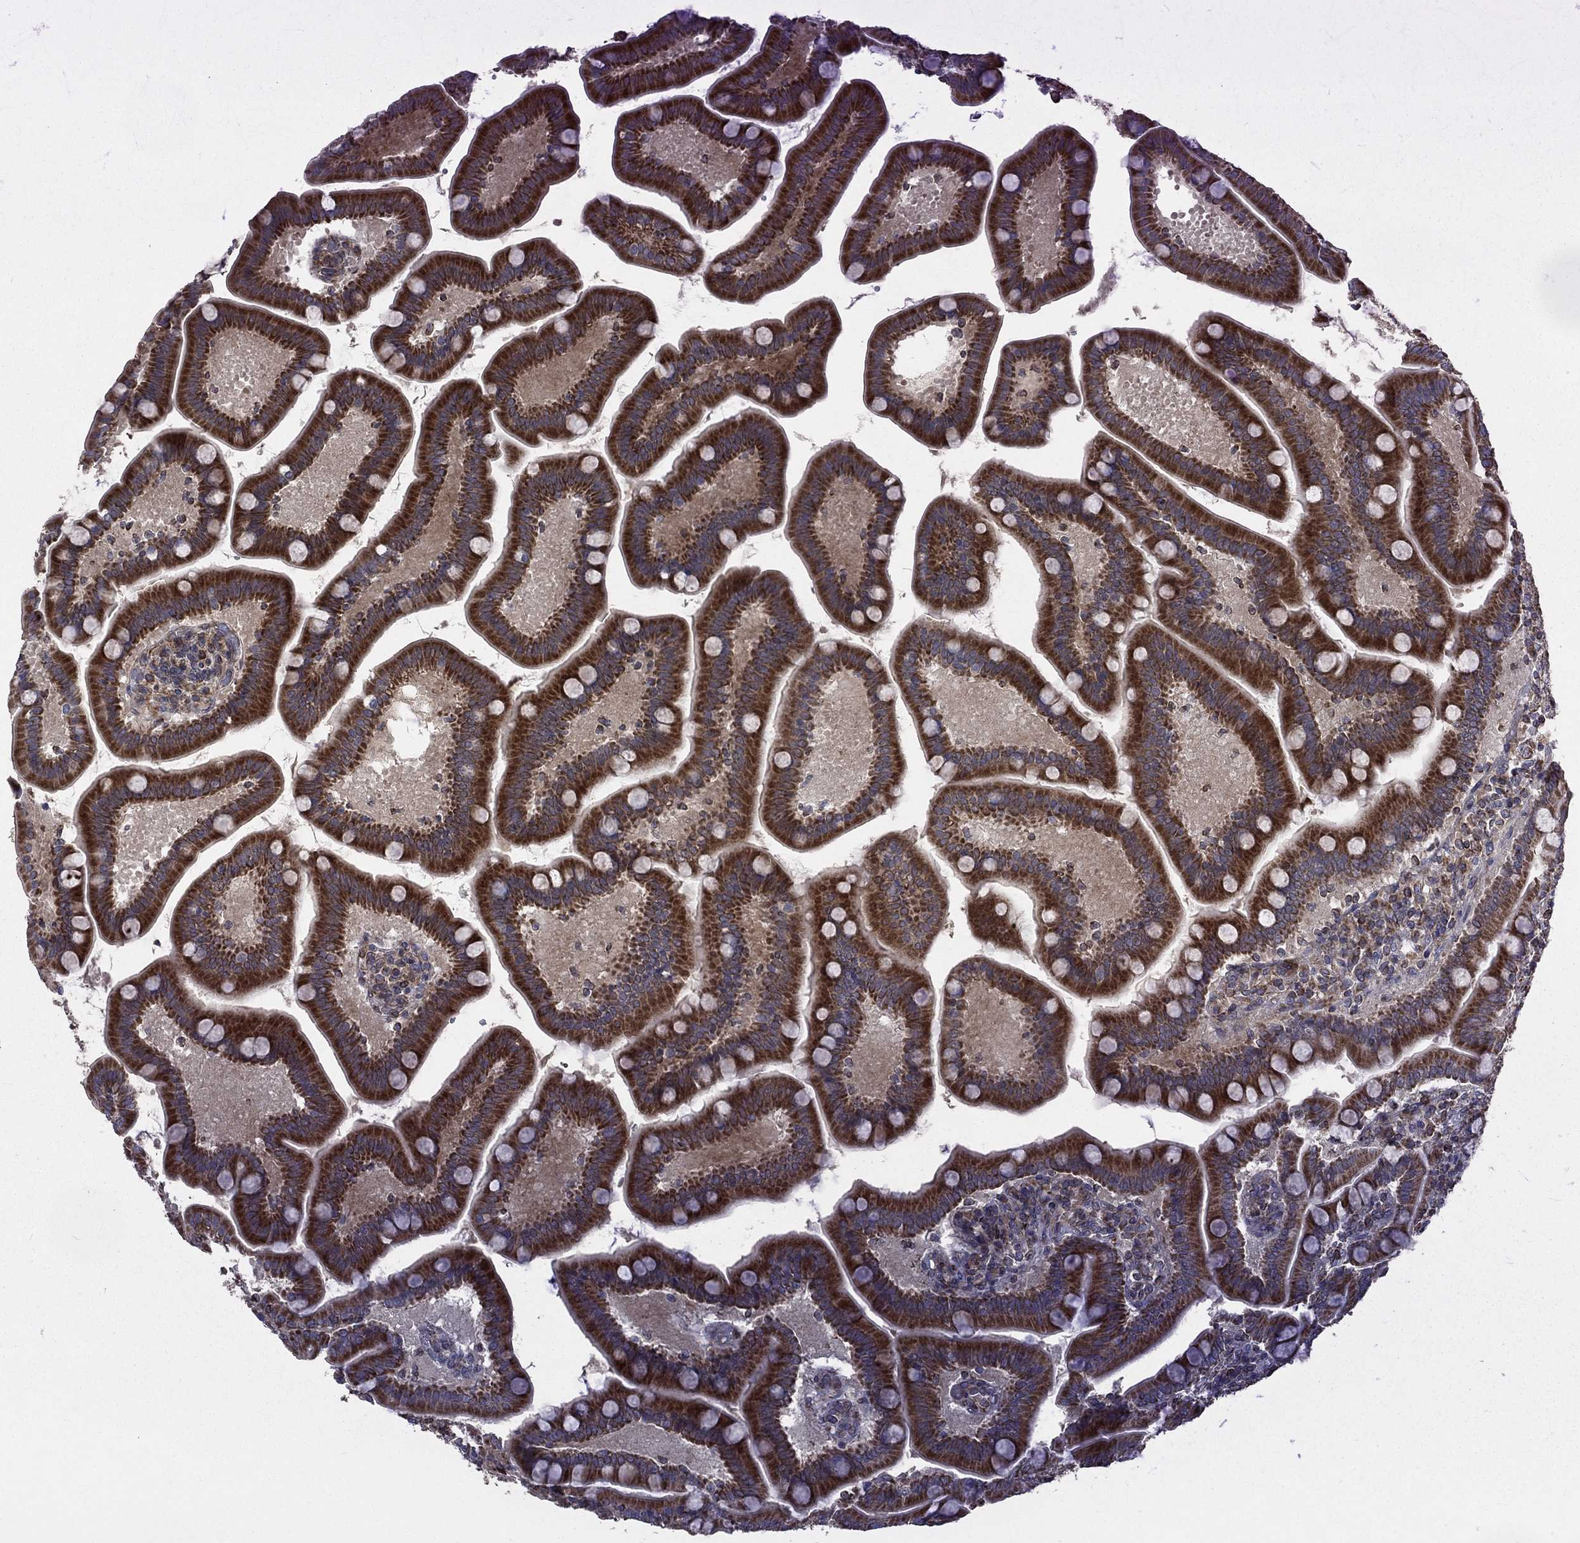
{"staining": {"intensity": "strong", "quantity": ">75%", "location": "cytoplasmic/membranous"}, "tissue": "small intestine", "cell_type": "Glandular cells", "image_type": "normal", "snomed": [{"axis": "morphology", "description": "Normal tissue, NOS"}, {"axis": "topography", "description": "Small intestine"}], "caption": "High-magnification brightfield microscopy of benign small intestine stained with DAB (3,3'-diaminobenzidine) (brown) and counterstained with hematoxylin (blue). glandular cells exhibit strong cytoplasmic/membranous expression is identified in about>75% of cells.", "gene": "NDUFC1", "patient": {"sex": "male", "age": 66}}